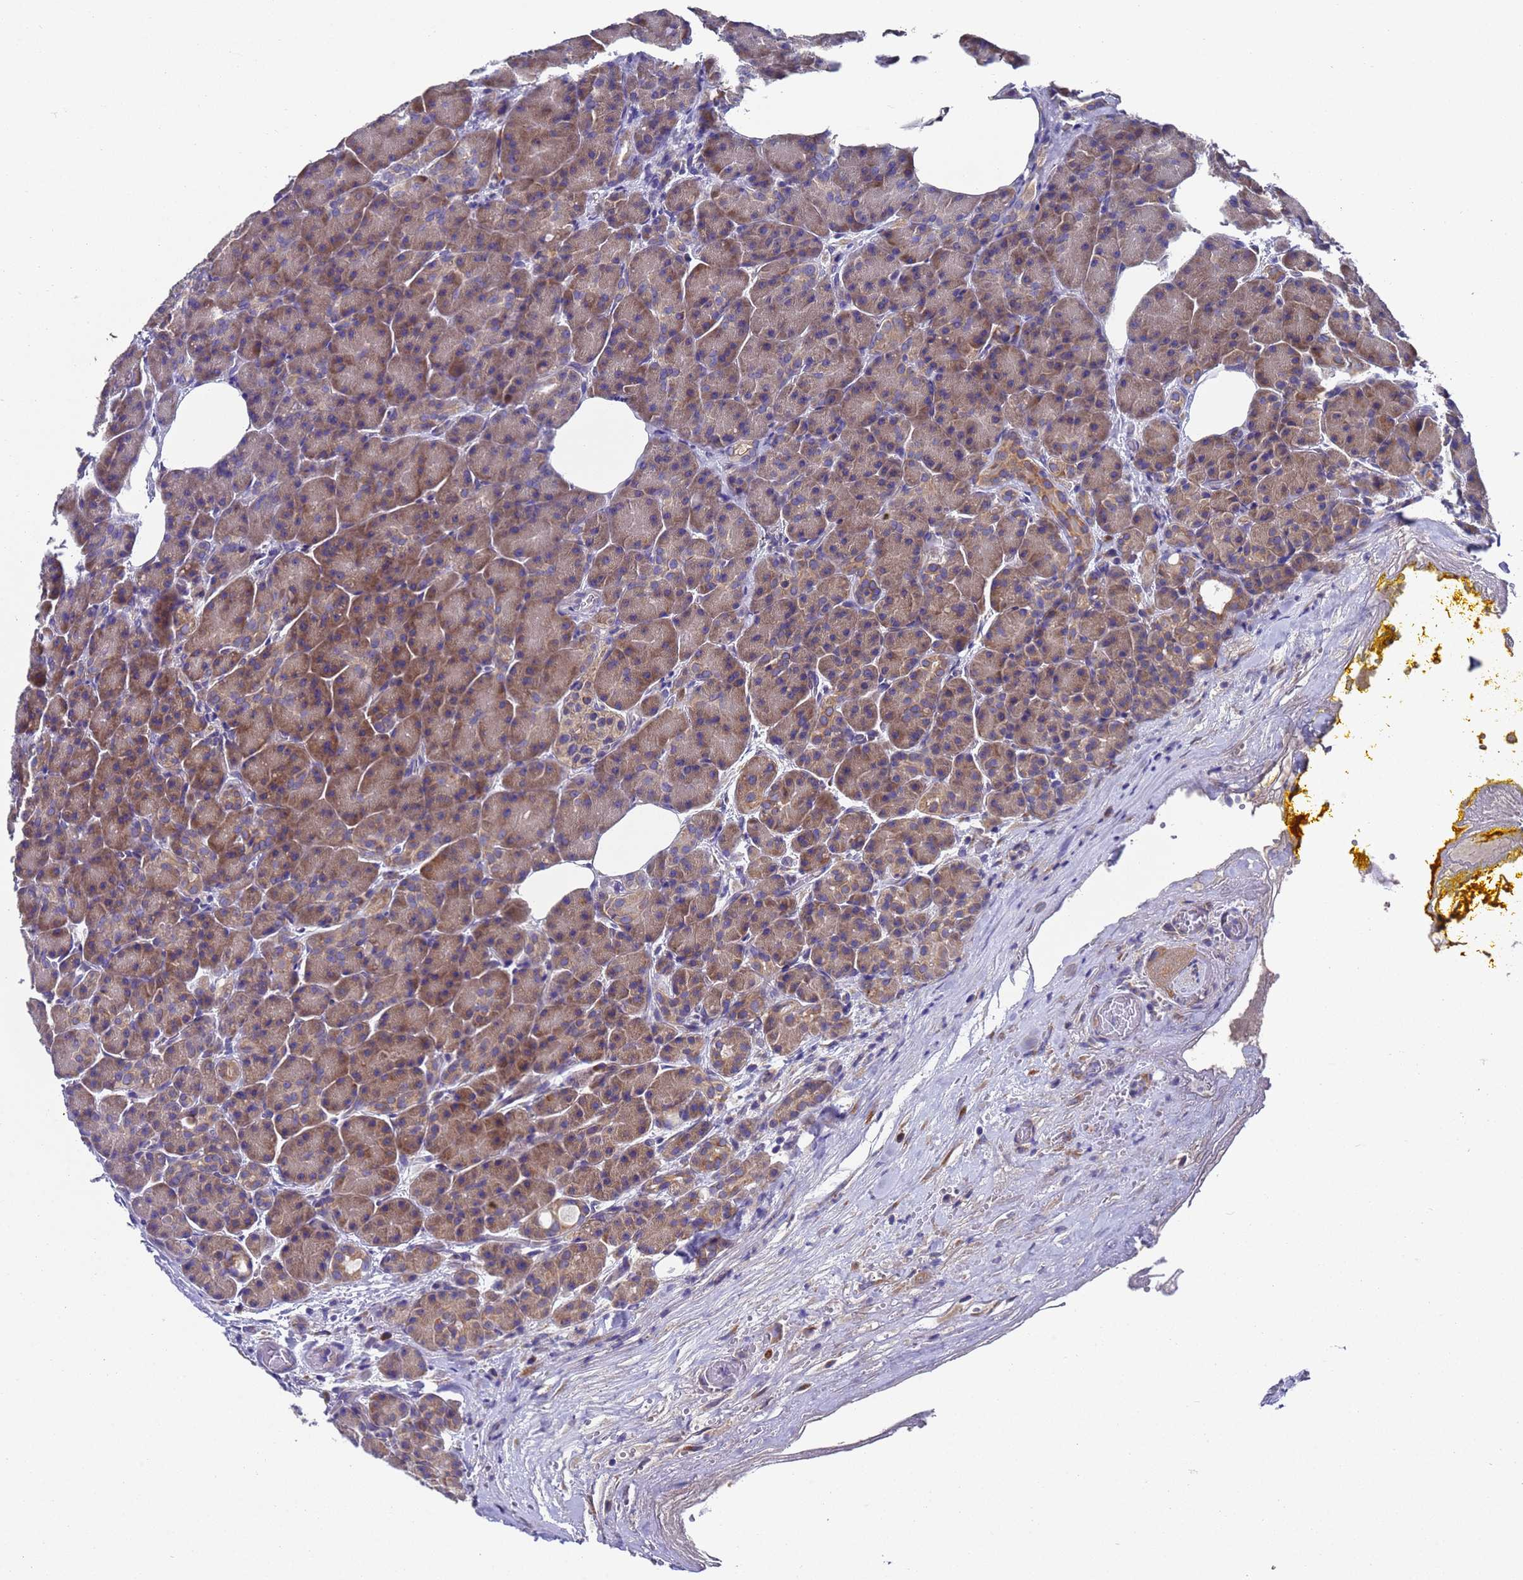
{"staining": {"intensity": "moderate", "quantity": ">75%", "location": "cytoplasmic/membranous"}, "tissue": "pancreas", "cell_type": "Exocrine glandular cells", "image_type": "normal", "snomed": [{"axis": "morphology", "description": "Normal tissue, NOS"}, {"axis": "topography", "description": "Pancreas"}], "caption": "This is a histology image of immunohistochemistry staining of unremarkable pancreas, which shows moderate positivity in the cytoplasmic/membranous of exocrine glandular cells.", "gene": "DCAF12L1", "patient": {"sex": "male", "age": 63}}